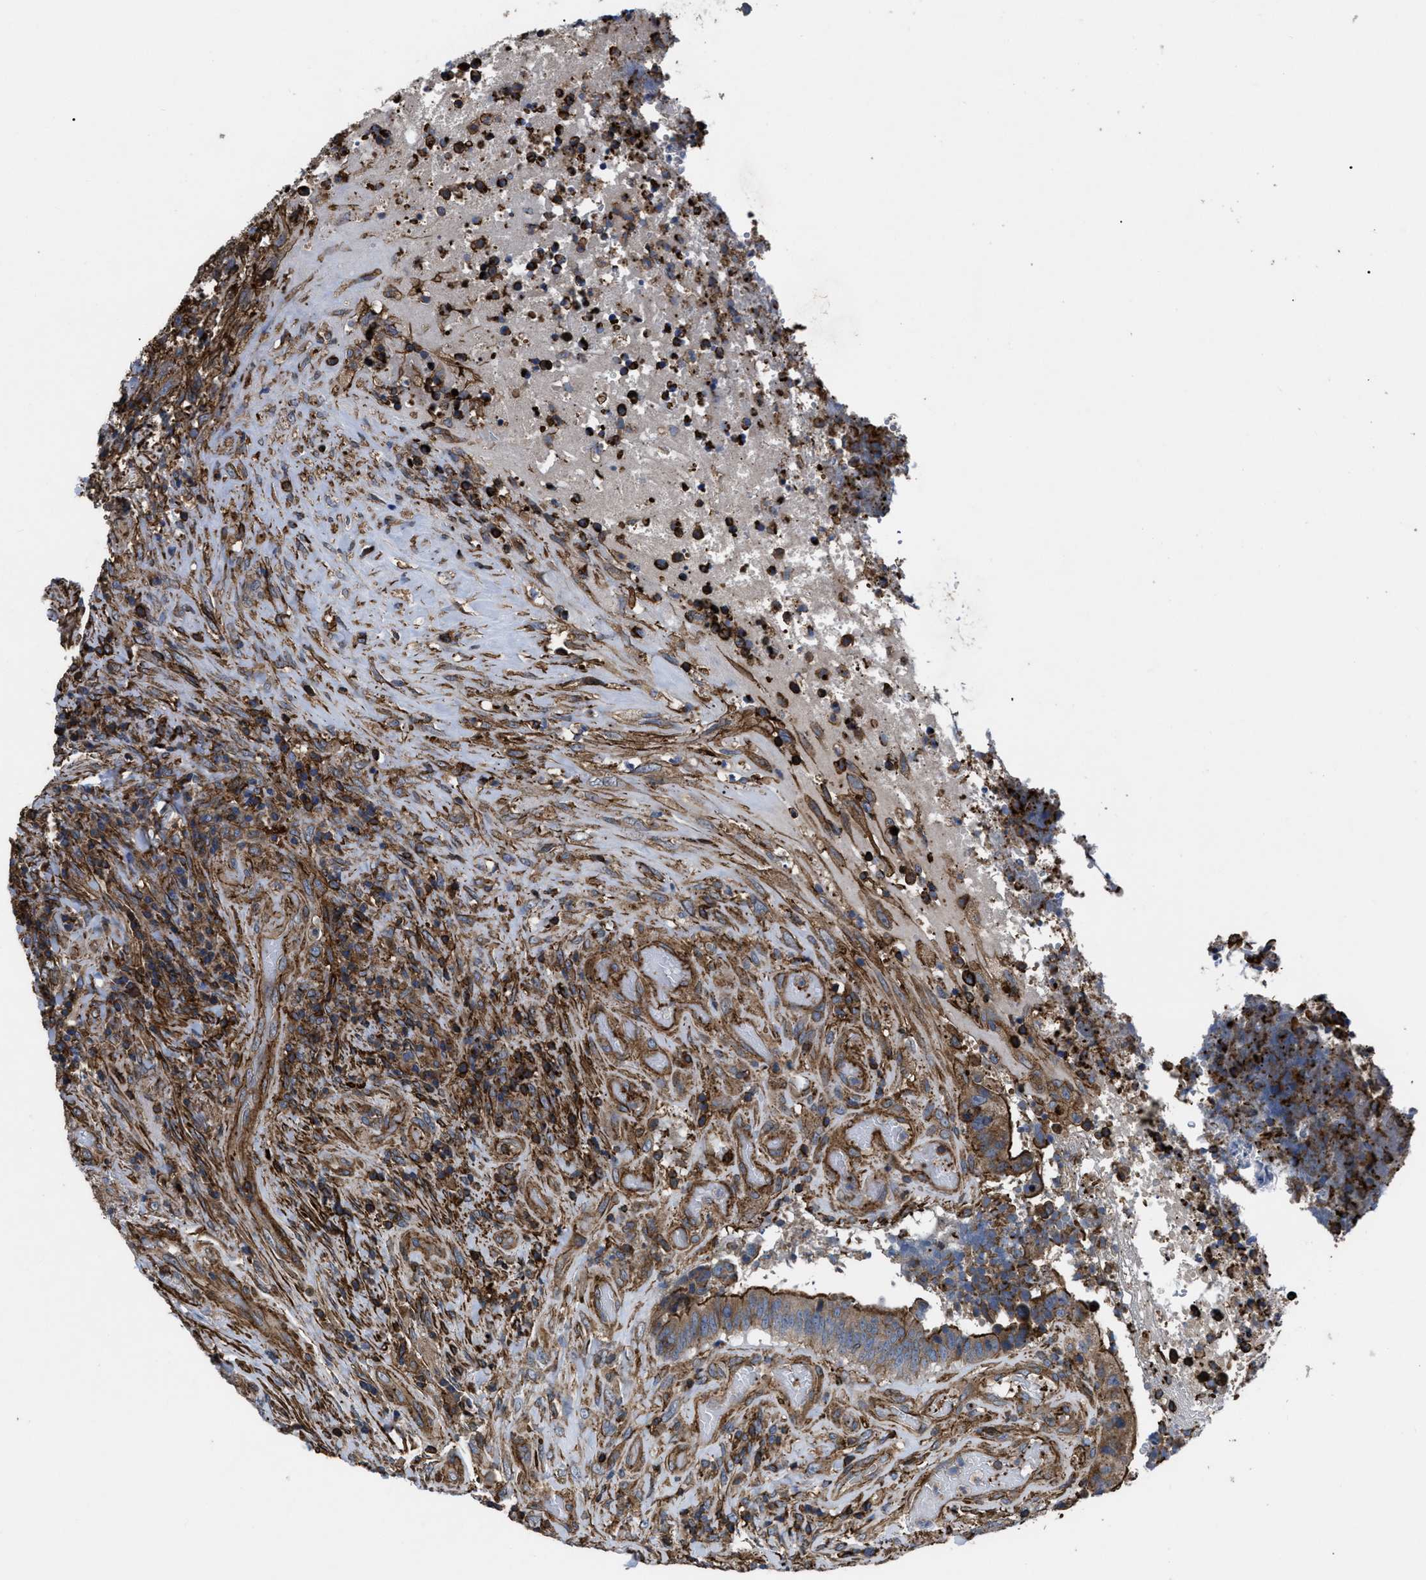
{"staining": {"intensity": "strong", "quantity": ">75%", "location": "cytoplasmic/membranous"}, "tissue": "colorectal cancer", "cell_type": "Tumor cells", "image_type": "cancer", "snomed": [{"axis": "morphology", "description": "Adenocarcinoma, NOS"}, {"axis": "topography", "description": "Rectum"}], "caption": "There is high levels of strong cytoplasmic/membranous staining in tumor cells of colorectal cancer, as demonstrated by immunohistochemical staining (brown color).", "gene": "SCUBE2", "patient": {"sex": "male", "age": 72}}